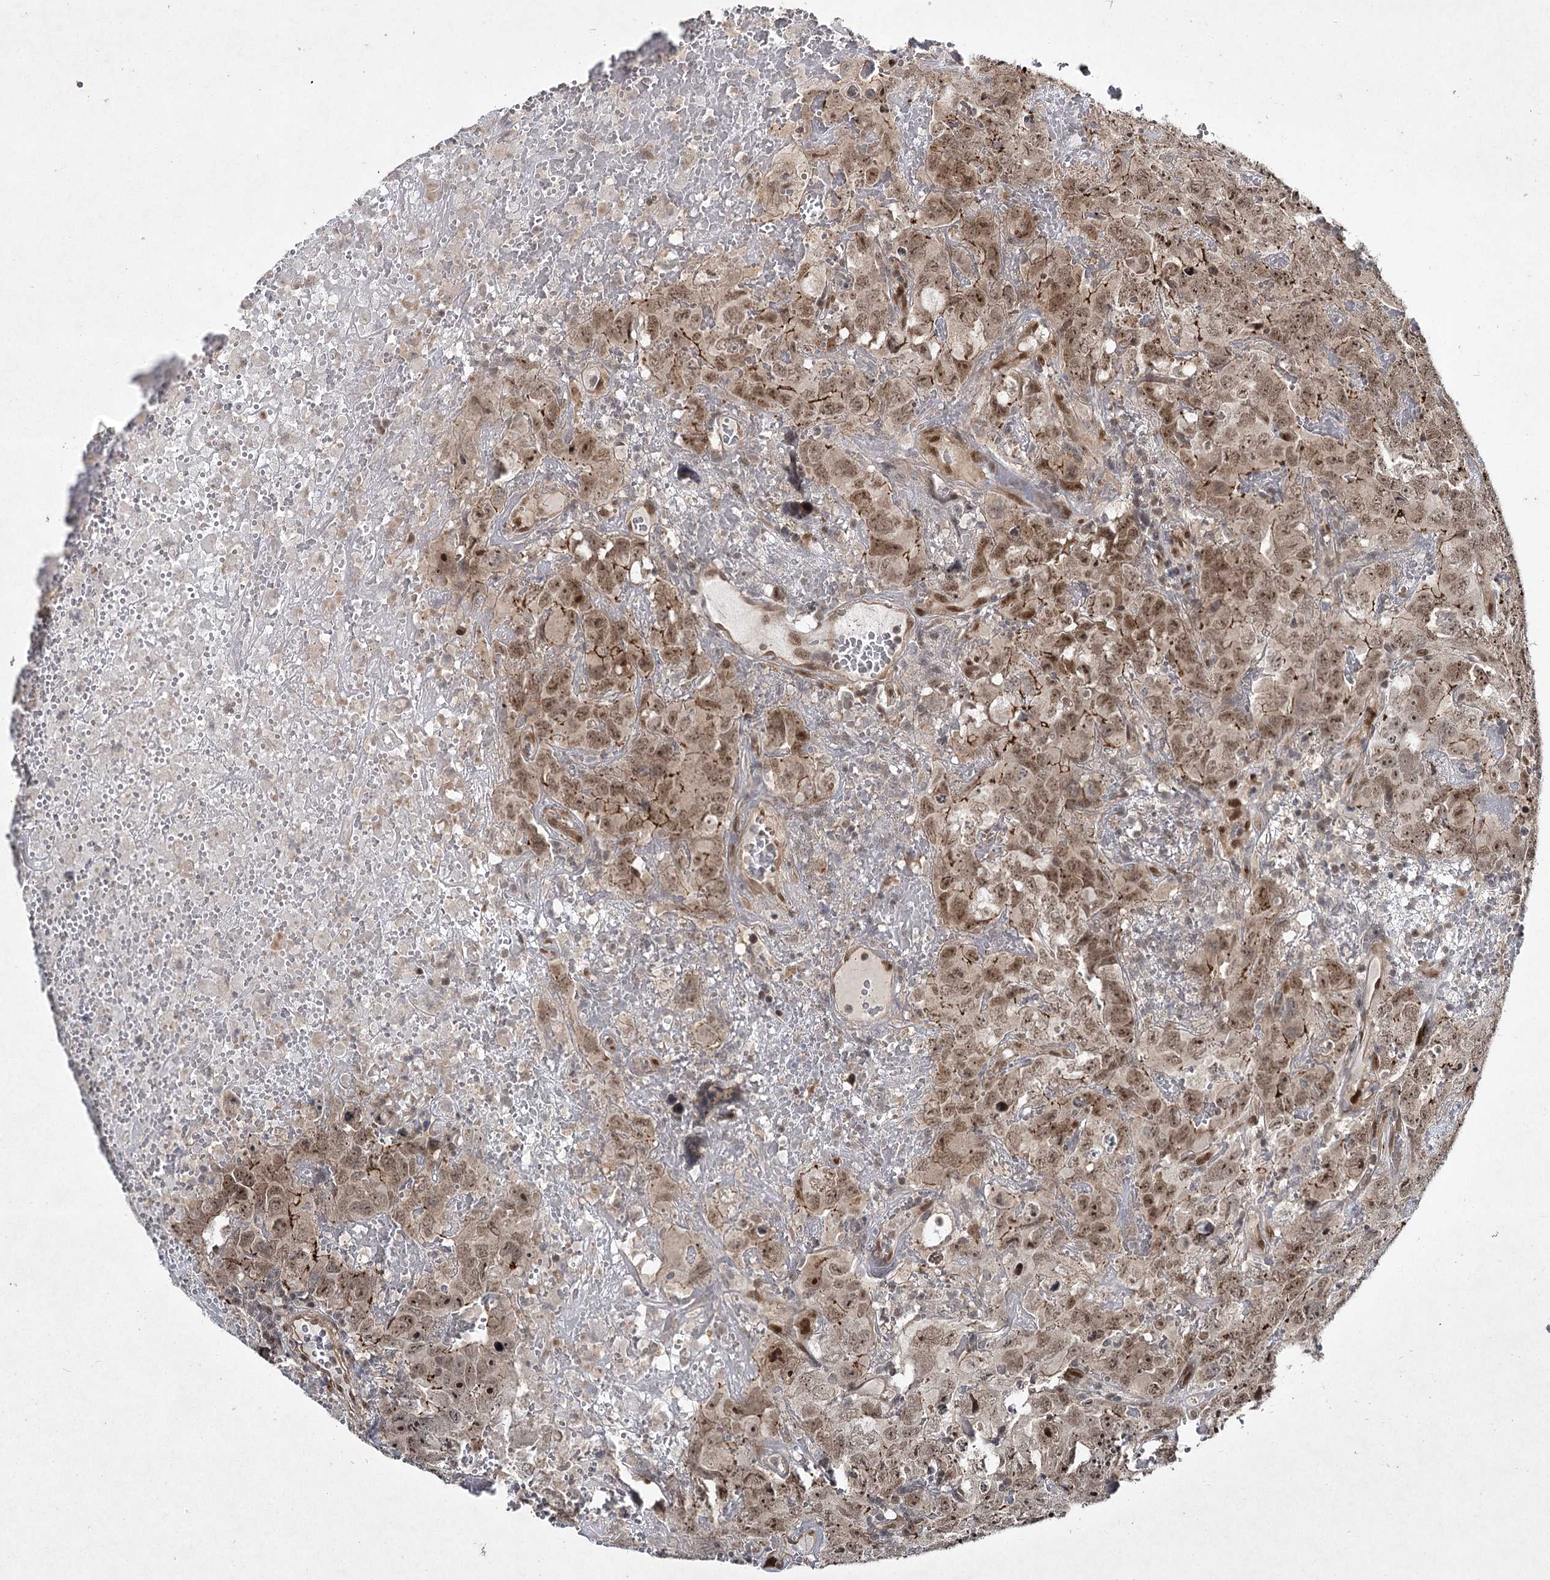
{"staining": {"intensity": "moderate", "quantity": ">75%", "location": "cytoplasmic/membranous,nuclear"}, "tissue": "testis cancer", "cell_type": "Tumor cells", "image_type": "cancer", "snomed": [{"axis": "morphology", "description": "Carcinoma, Embryonal, NOS"}, {"axis": "topography", "description": "Testis"}], "caption": "Embryonal carcinoma (testis) stained with a brown dye shows moderate cytoplasmic/membranous and nuclear positive expression in approximately >75% of tumor cells.", "gene": "DCUN1D4", "patient": {"sex": "male", "age": 45}}